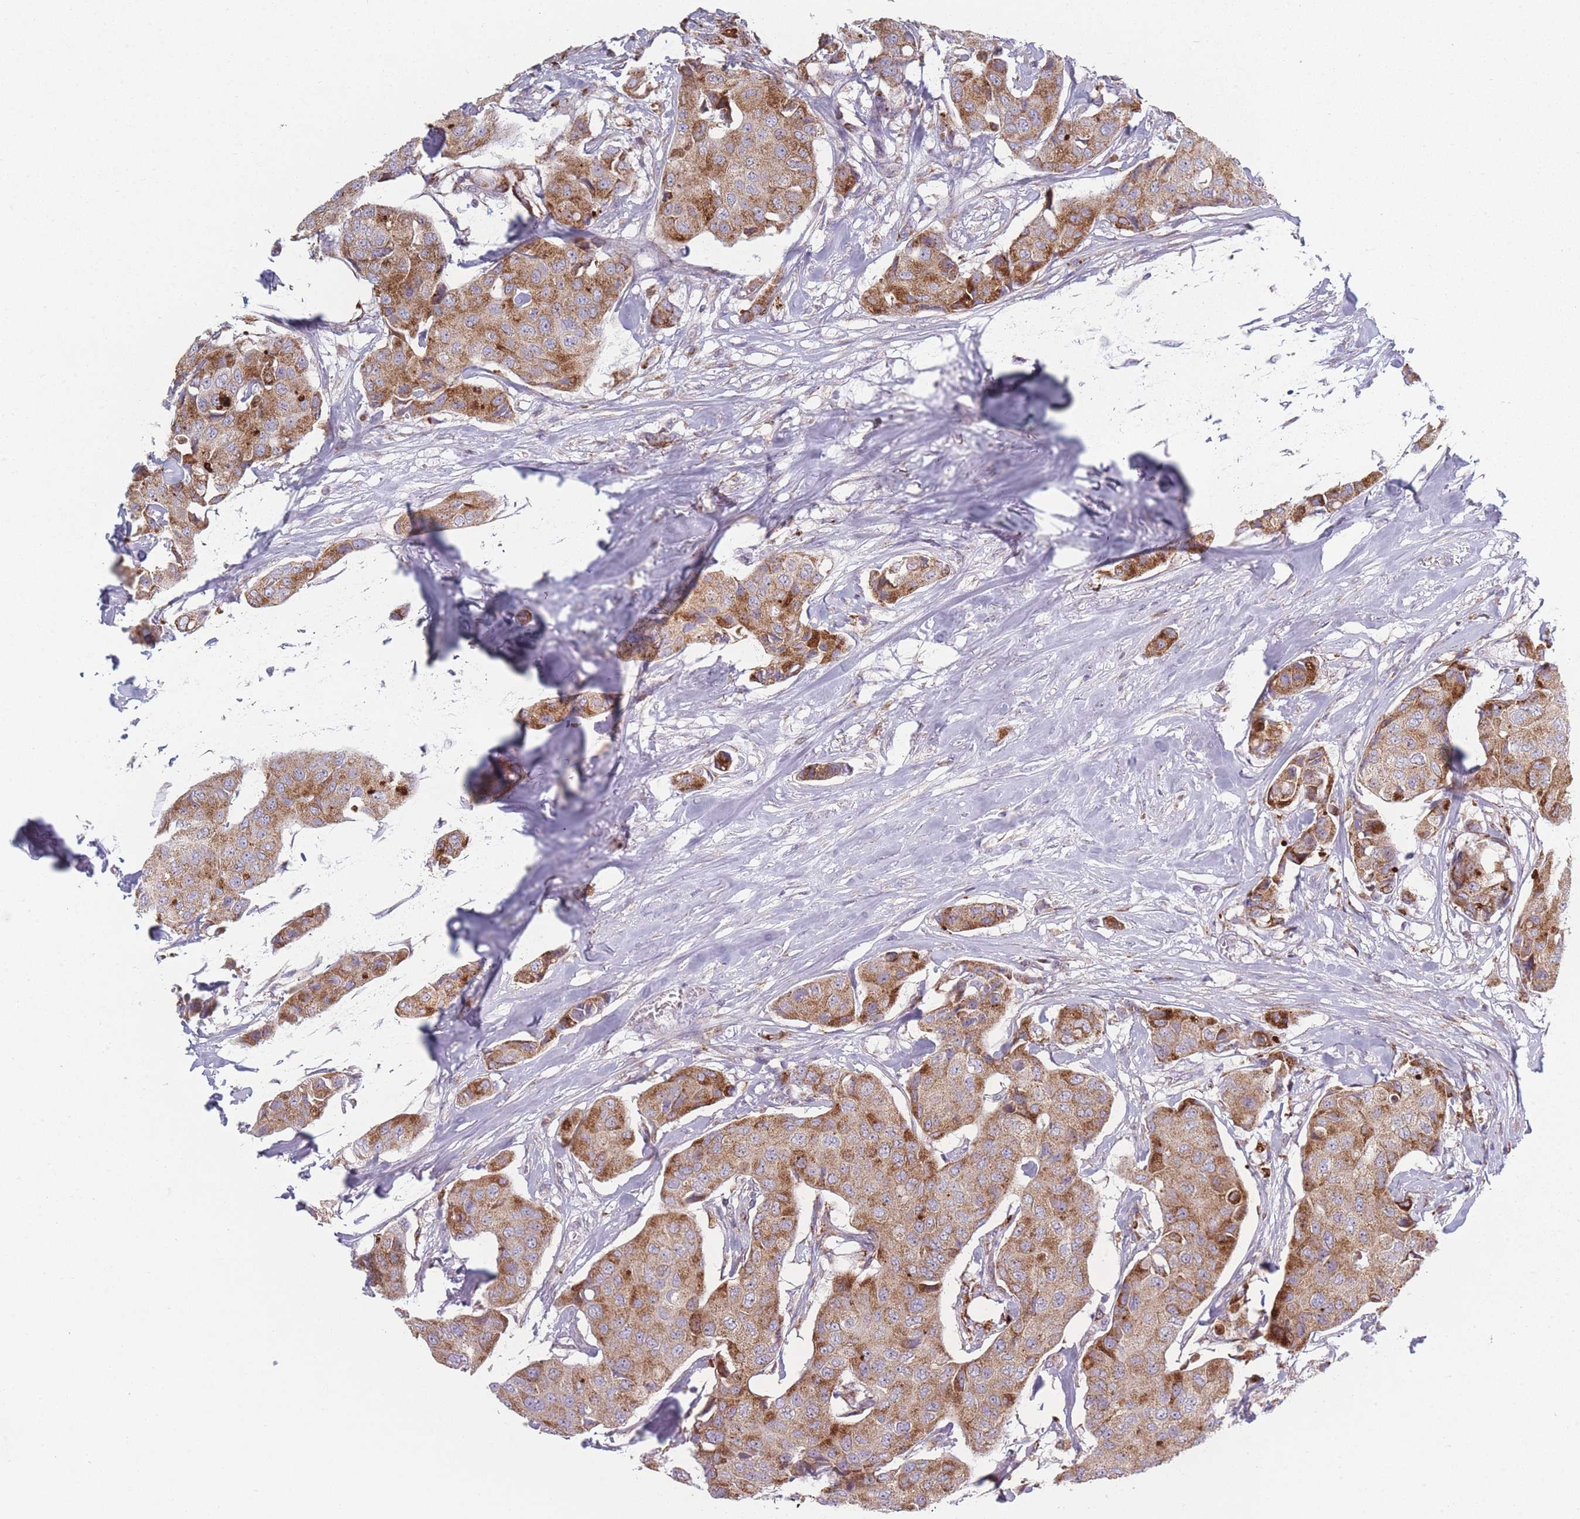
{"staining": {"intensity": "moderate", "quantity": ">75%", "location": "cytoplasmic/membranous"}, "tissue": "breast cancer", "cell_type": "Tumor cells", "image_type": "cancer", "snomed": [{"axis": "morphology", "description": "Duct carcinoma"}, {"axis": "topography", "description": "Breast"}], "caption": "Immunohistochemical staining of human breast cancer displays medium levels of moderate cytoplasmic/membranous protein expression in about >75% of tumor cells.", "gene": "PEX11B", "patient": {"sex": "female", "age": 80}}